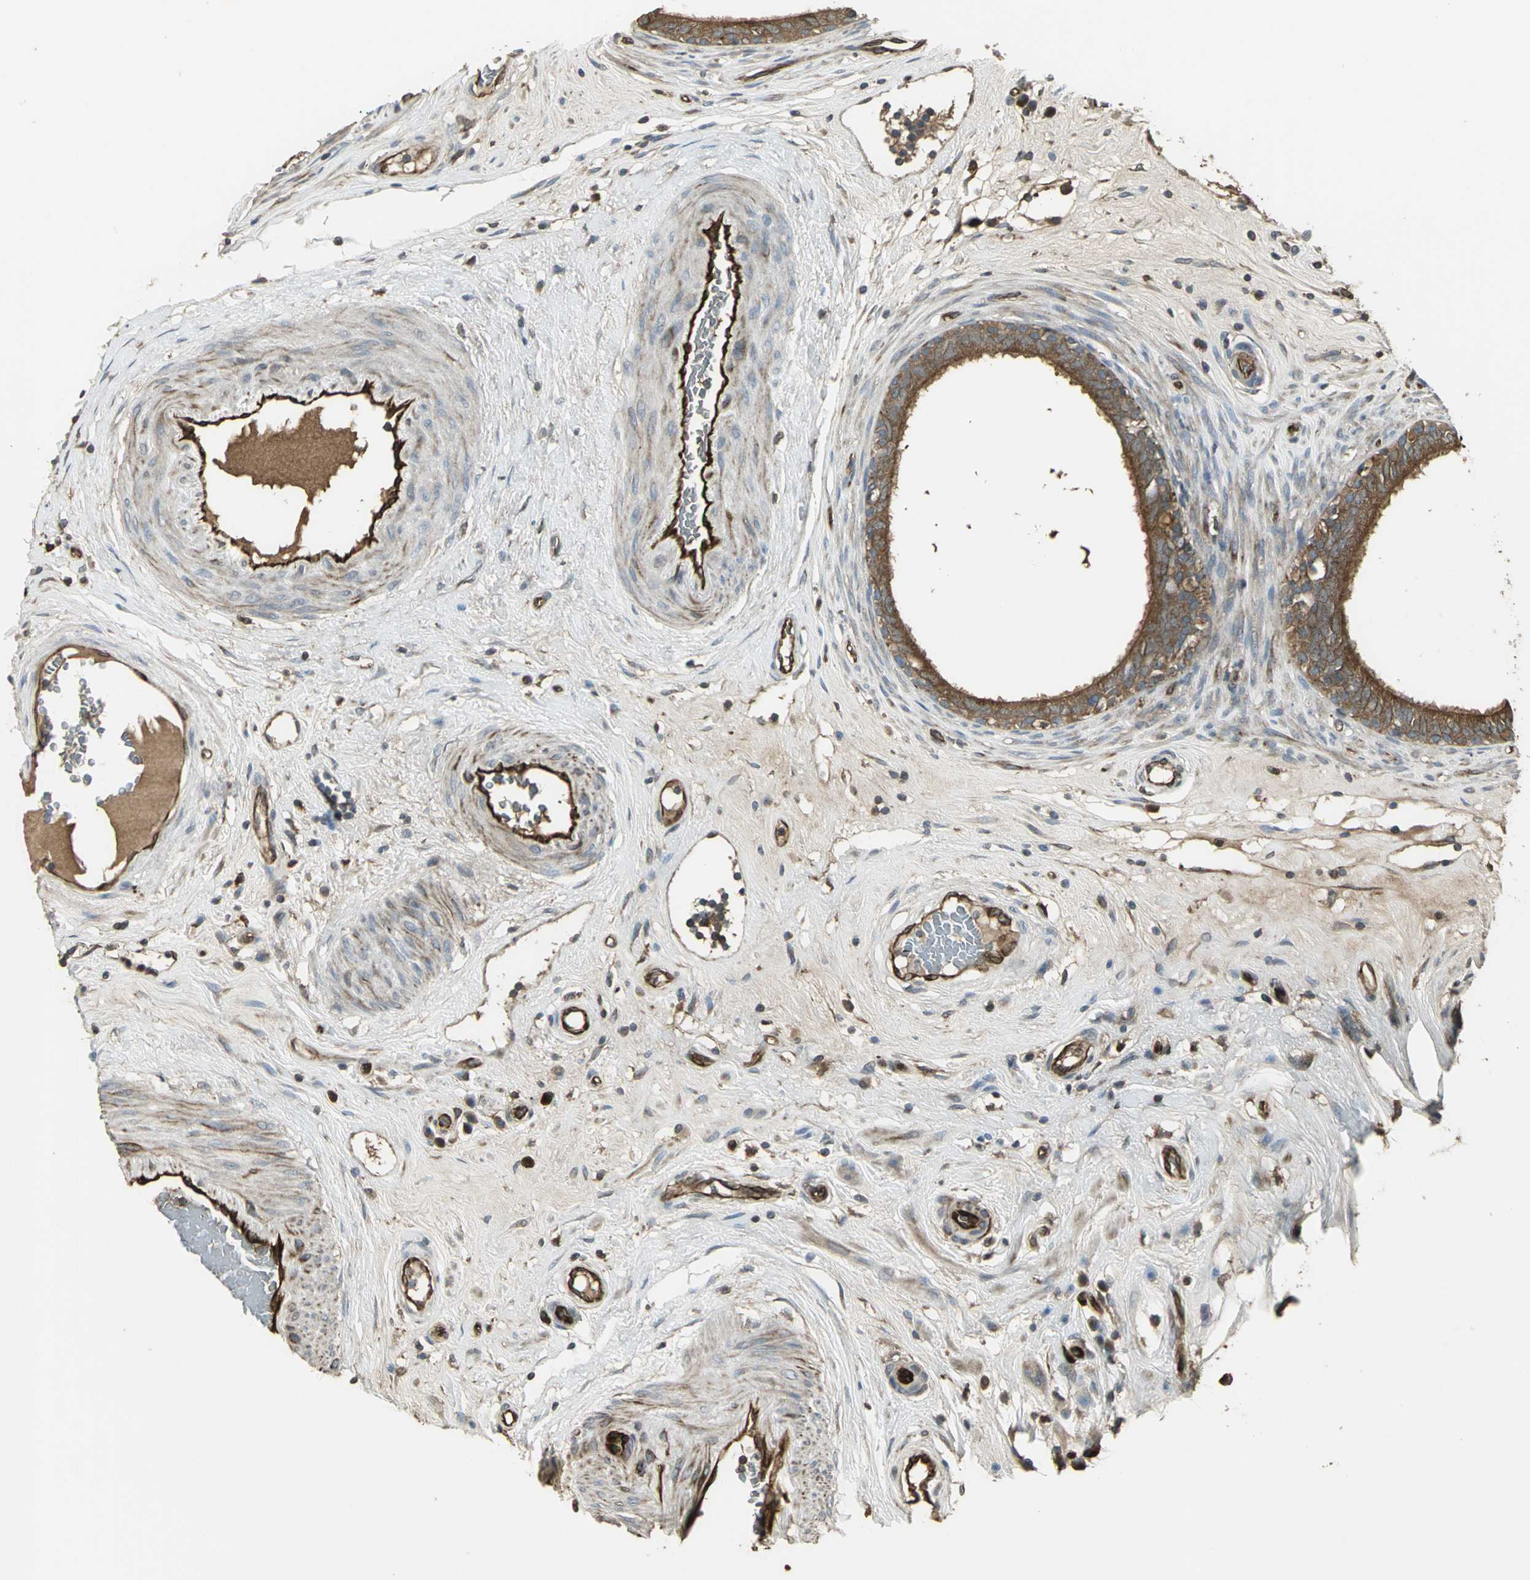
{"staining": {"intensity": "strong", "quantity": ">75%", "location": "cytoplasmic/membranous"}, "tissue": "epididymis", "cell_type": "Glandular cells", "image_type": "normal", "snomed": [{"axis": "morphology", "description": "Normal tissue, NOS"}, {"axis": "morphology", "description": "Inflammation, NOS"}, {"axis": "topography", "description": "Epididymis"}], "caption": "IHC micrograph of unremarkable epididymis stained for a protein (brown), which demonstrates high levels of strong cytoplasmic/membranous positivity in about >75% of glandular cells.", "gene": "PRXL2B", "patient": {"sex": "male", "age": 84}}